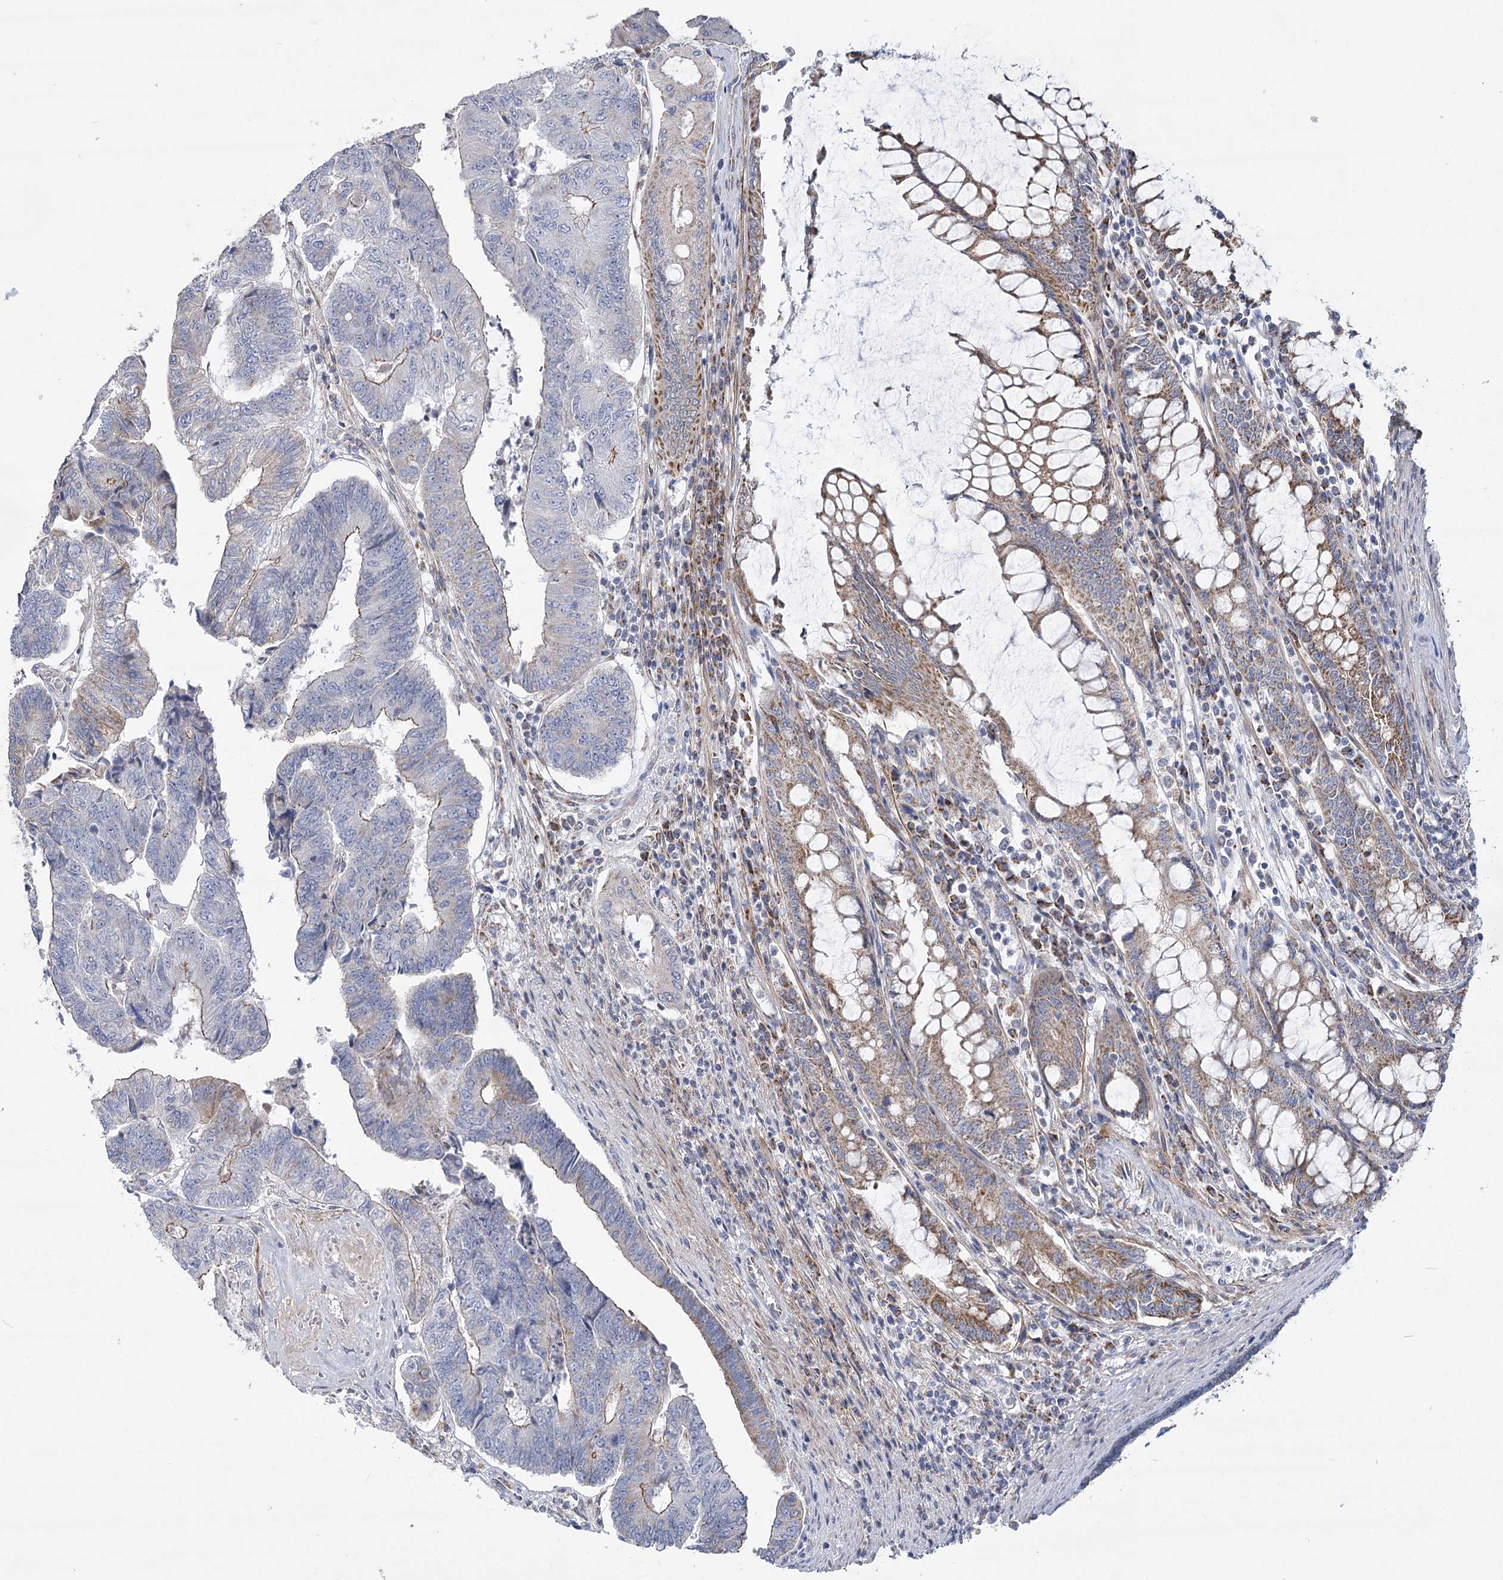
{"staining": {"intensity": "weak", "quantity": "<25%", "location": "cytoplasmic/membranous"}, "tissue": "colorectal cancer", "cell_type": "Tumor cells", "image_type": "cancer", "snomed": [{"axis": "morphology", "description": "Adenocarcinoma, NOS"}, {"axis": "topography", "description": "Colon"}], "caption": "Colorectal adenocarcinoma was stained to show a protein in brown. There is no significant positivity in tumor cells.", "gene": "SNX7", "patient": {"sex": "female", "age": 67}}